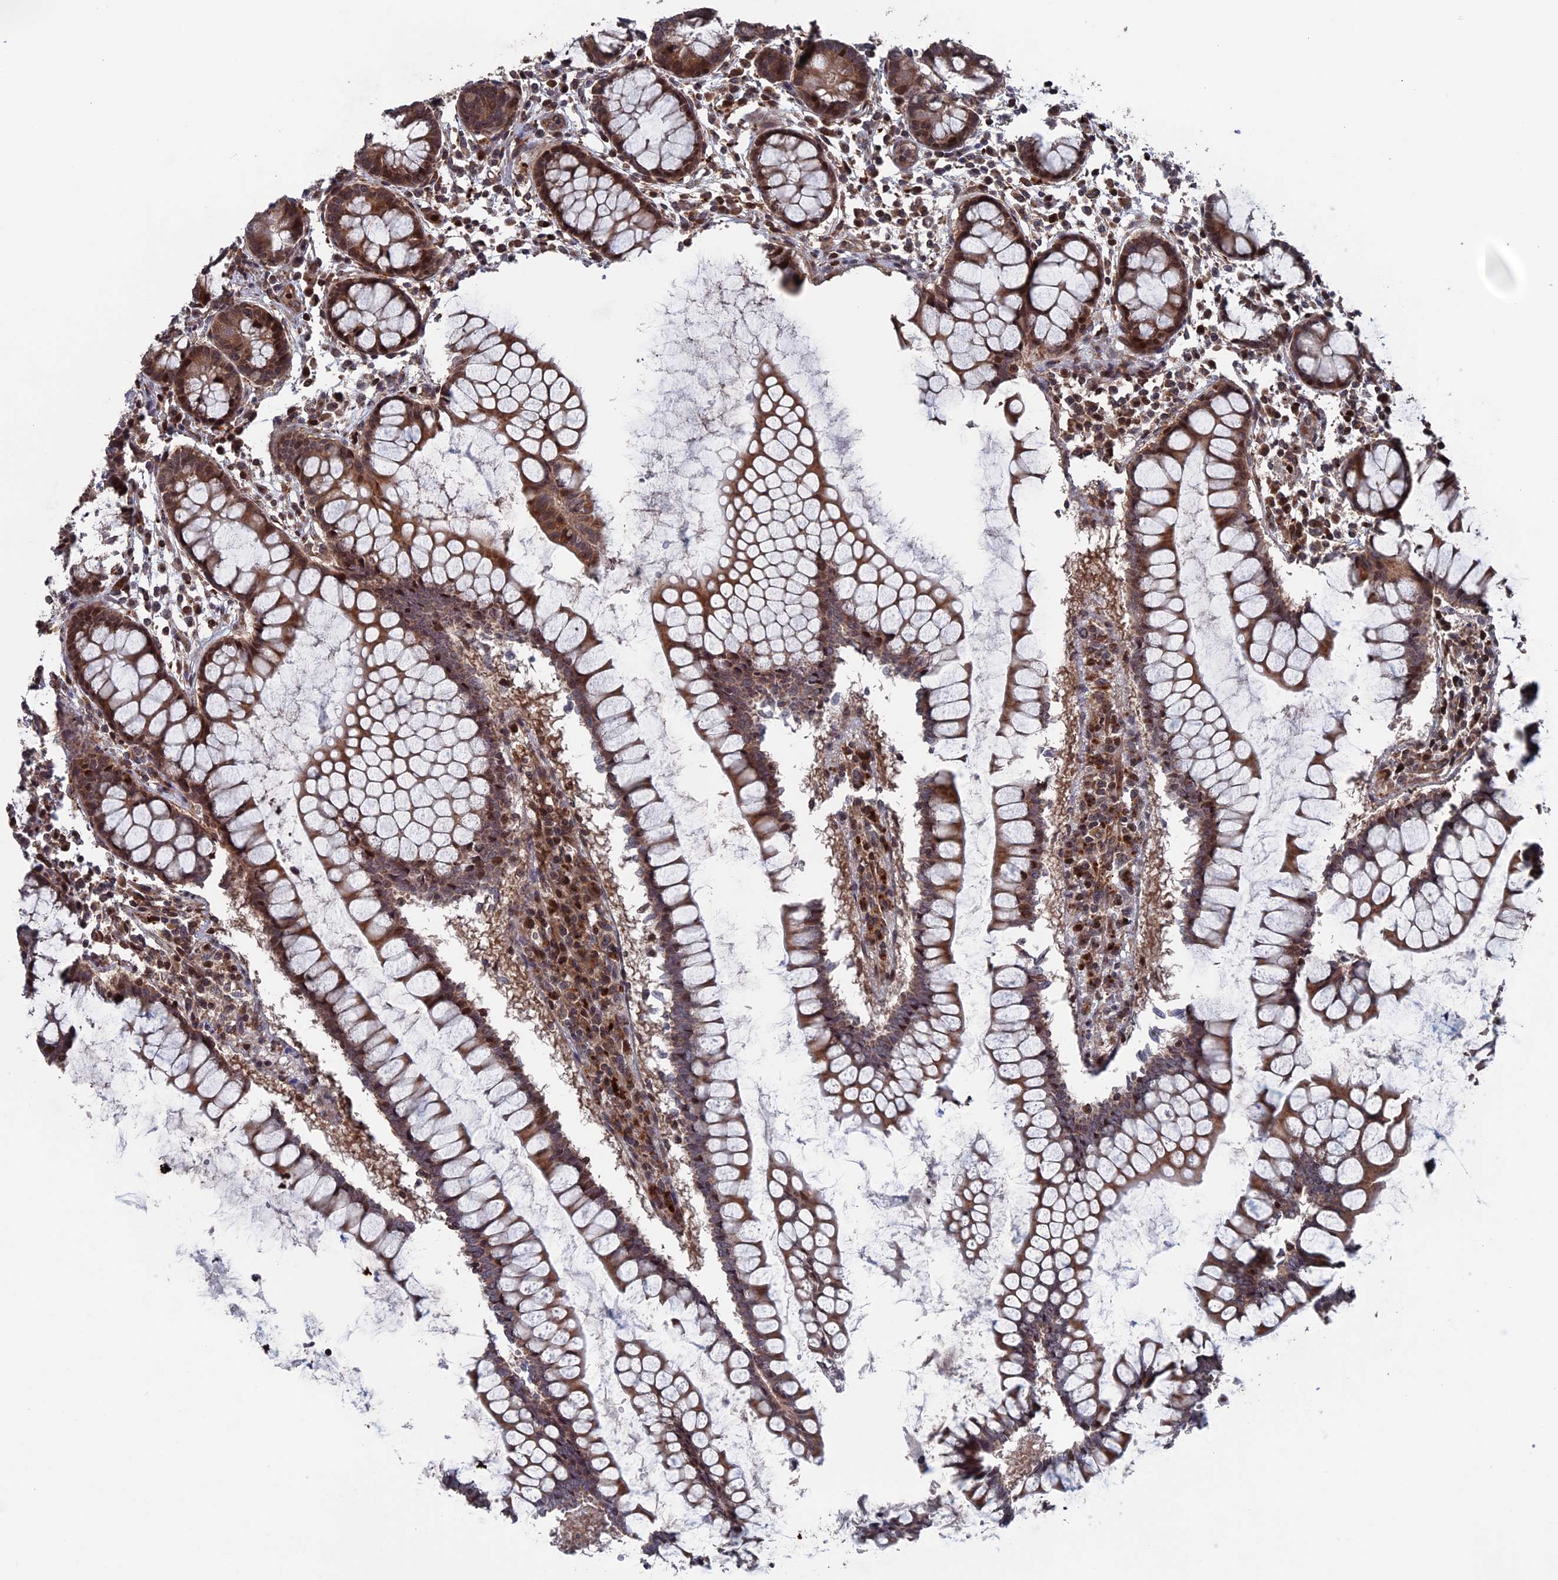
{"staining": {"intensity": "moderate", "quantity": ">75%", "location": "cytoplasmic/membranous"}, "tissue": "colon", "cell_type": "Endothelial cells", "image_type": "normal", "snomed": [{"axis": "morphology", "description": "Normal tissue, NOS"}, {"axis": "morphology", "description": "Adenocarcinoma, NOS"}, {"axis": "topography", "description": "Colon"}], "caption": "The histopathology image reveals staining of benign colon, revealing moderate cytoplasmic/membranous protein expression (brown color) within endothelial cells.", "gene": "PLA2G15", "patient": {"sex": "female", "age": 55}}